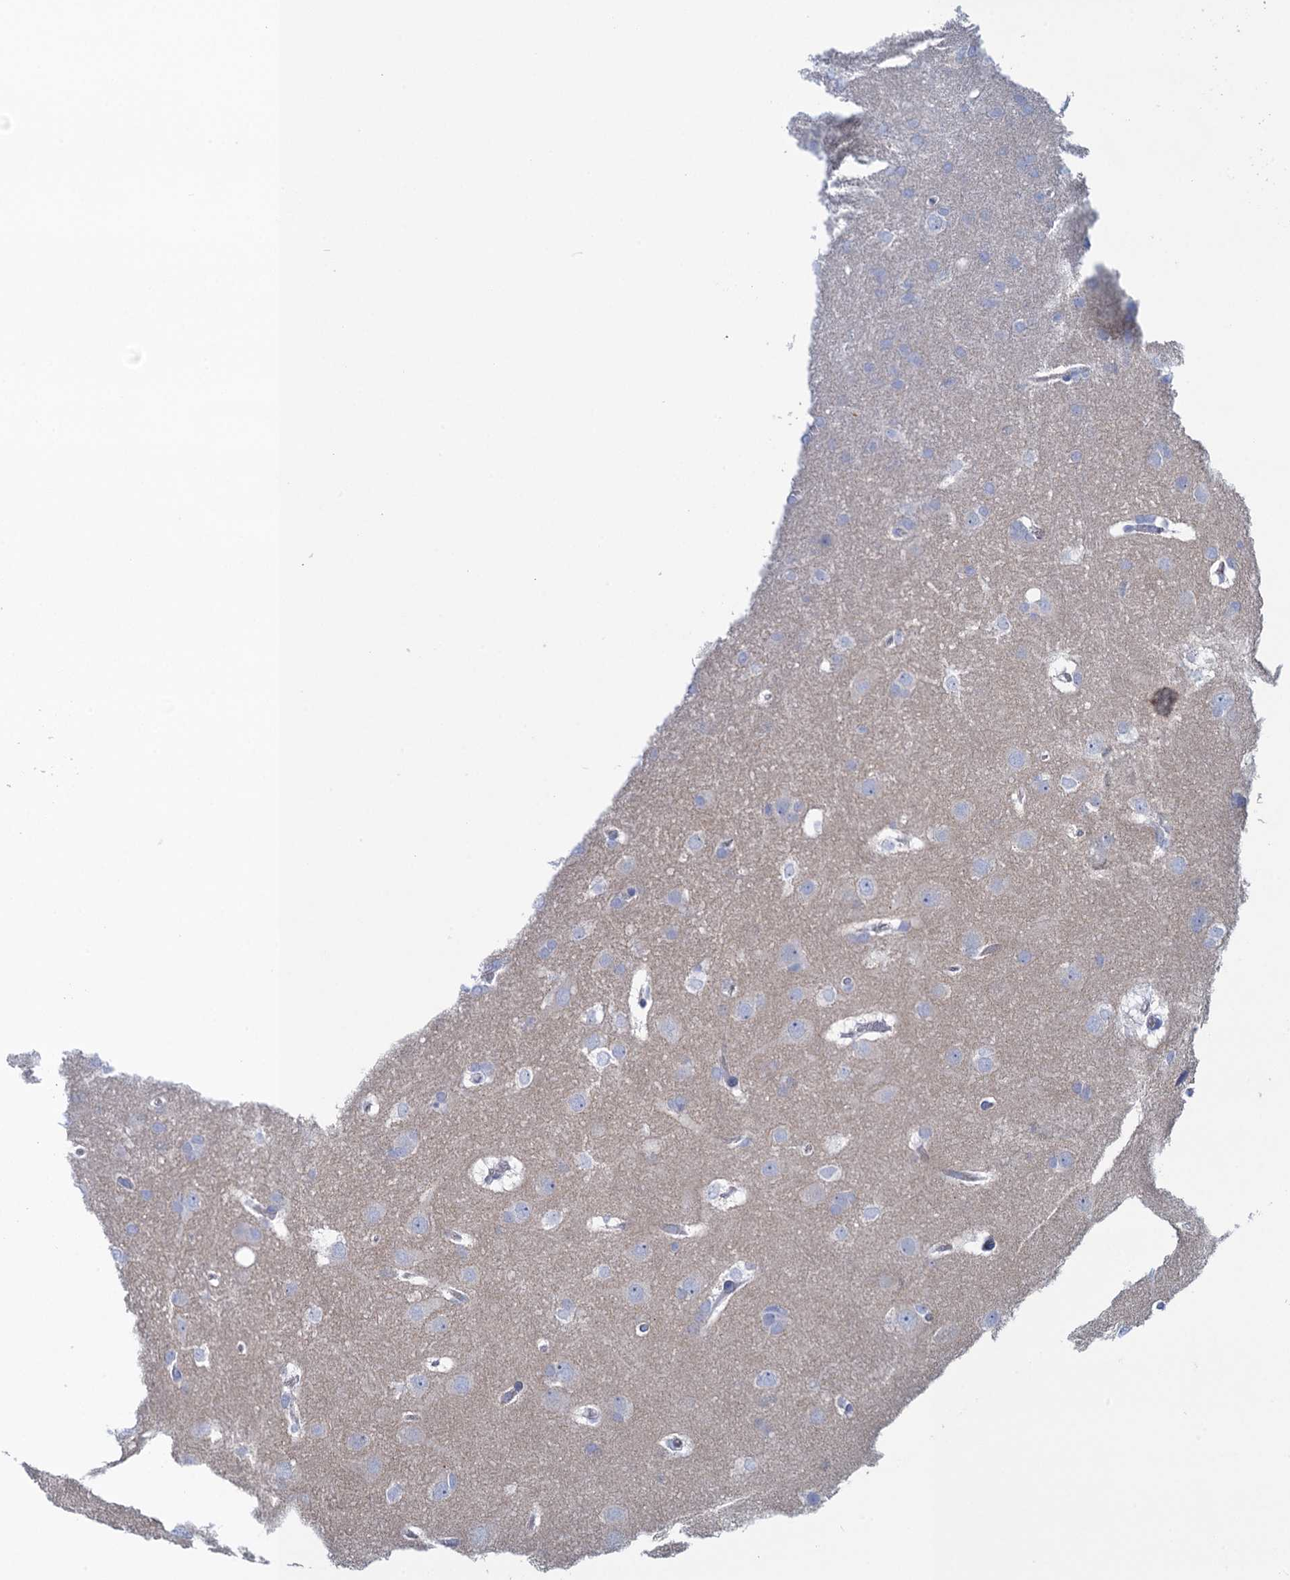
{"staining": {"intensity": "negative", "quantity": "none", "location": "none"}, "tissue": "glioma", "cell_type": "Tumor cells", "image_type": "cancer", "snomed": [{"axis": "morphology", "description": "Glioma, malignant, Low grade"}, {"axis": "topography", "description": "Brain"}], "caption": "Immunohistochemical staining of human glioma reveals no significant staining in tumor cells.", "gene": "SCEL", "patient": {"sex": "female", "age": 32}}